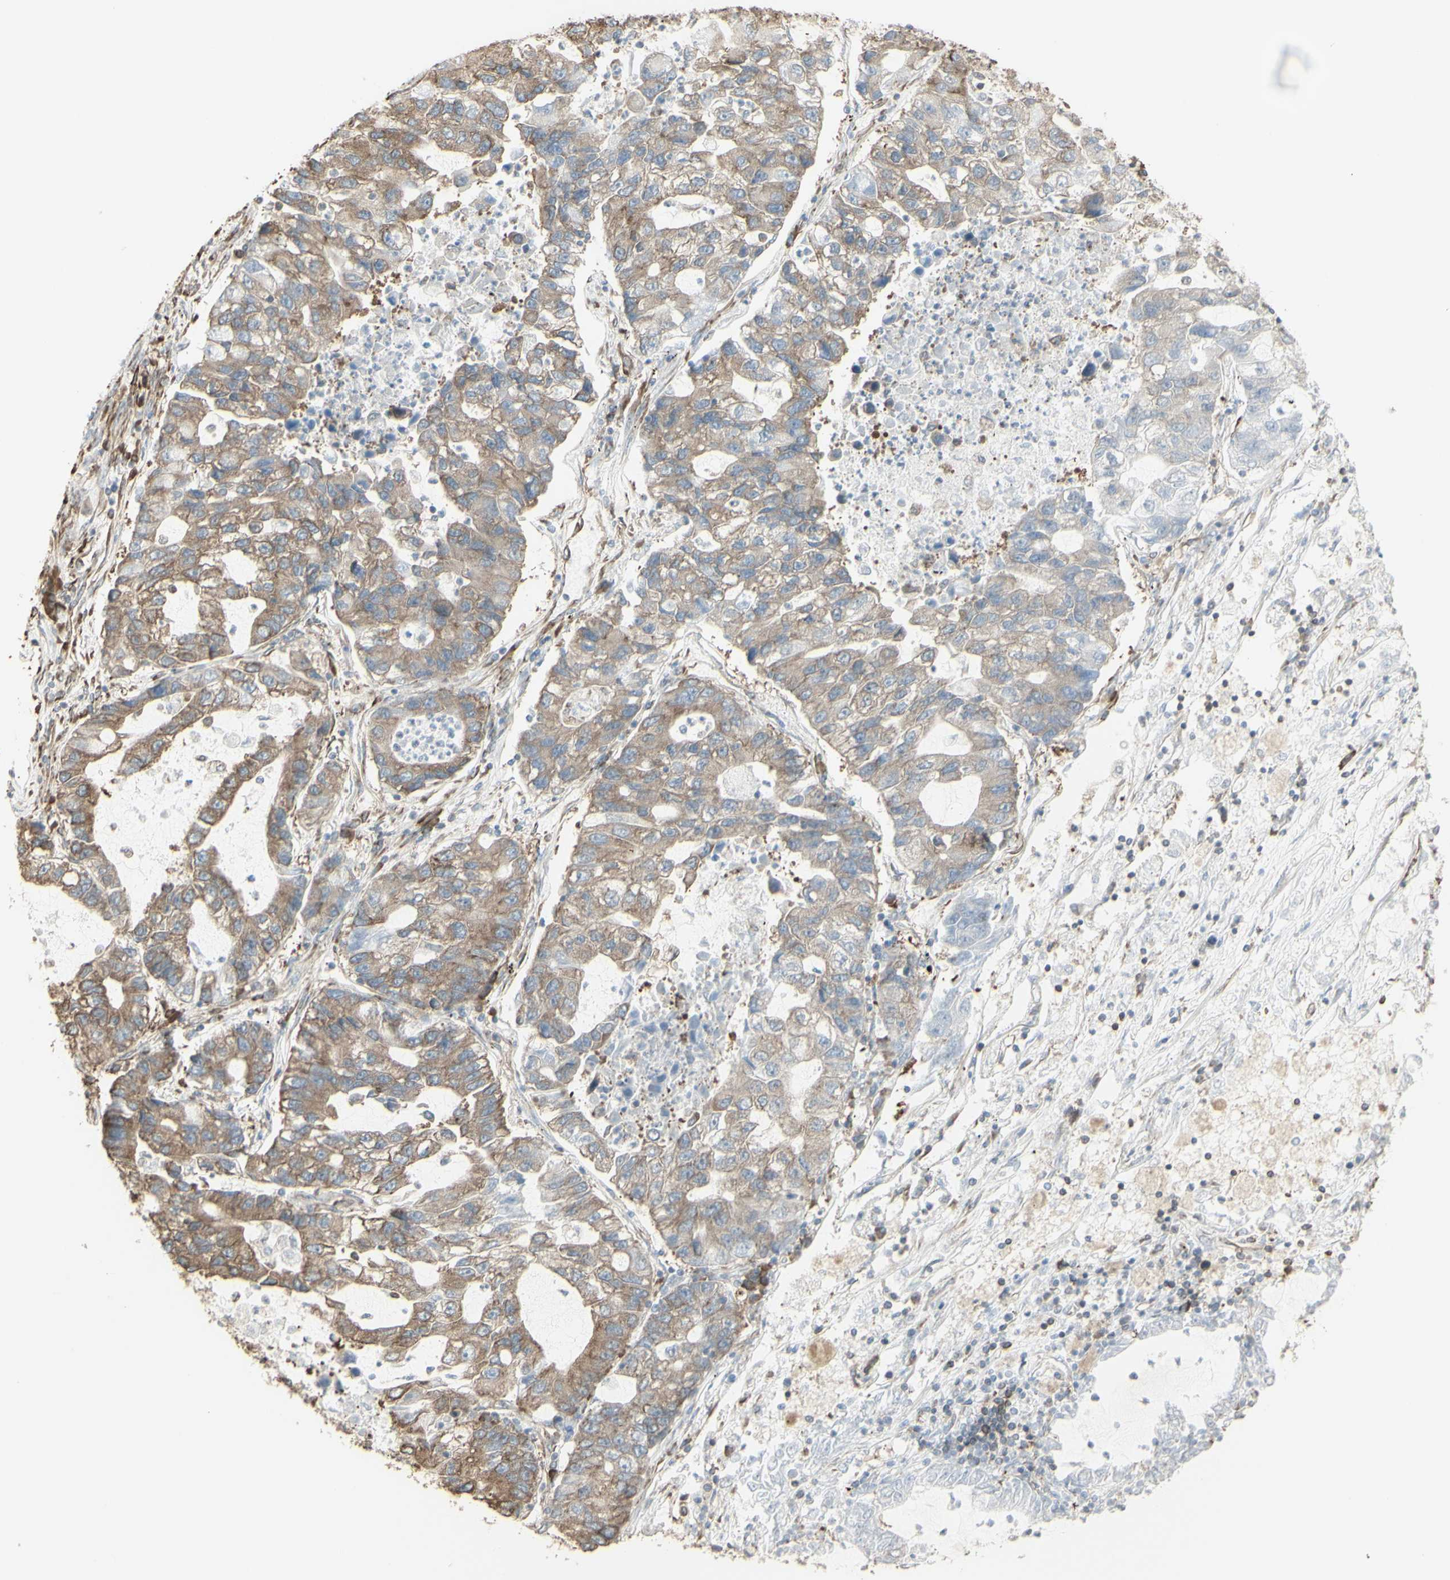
{"staining": {"intensity": "weak", "quantity": ">75%", "location": "cytoplasmic/membranous"}, "tissue": "lung cancer", "cell_type": "Tumor cells", "image_type": "cancer", "snomed": [{"axis": "morphology", "description": "Adenocarcinoma, NOS"}, {"axis": "topography", "description": "Lung"}], "caption": "IHC micrograph of human lung cancer stained for a protein (brown), which displays low levels of weak cytoplasmic/membranous staining in approximately >75% of tumor cells.", "gene": "EEF1B2", "patient": {"sex": "female", "age": 51}}